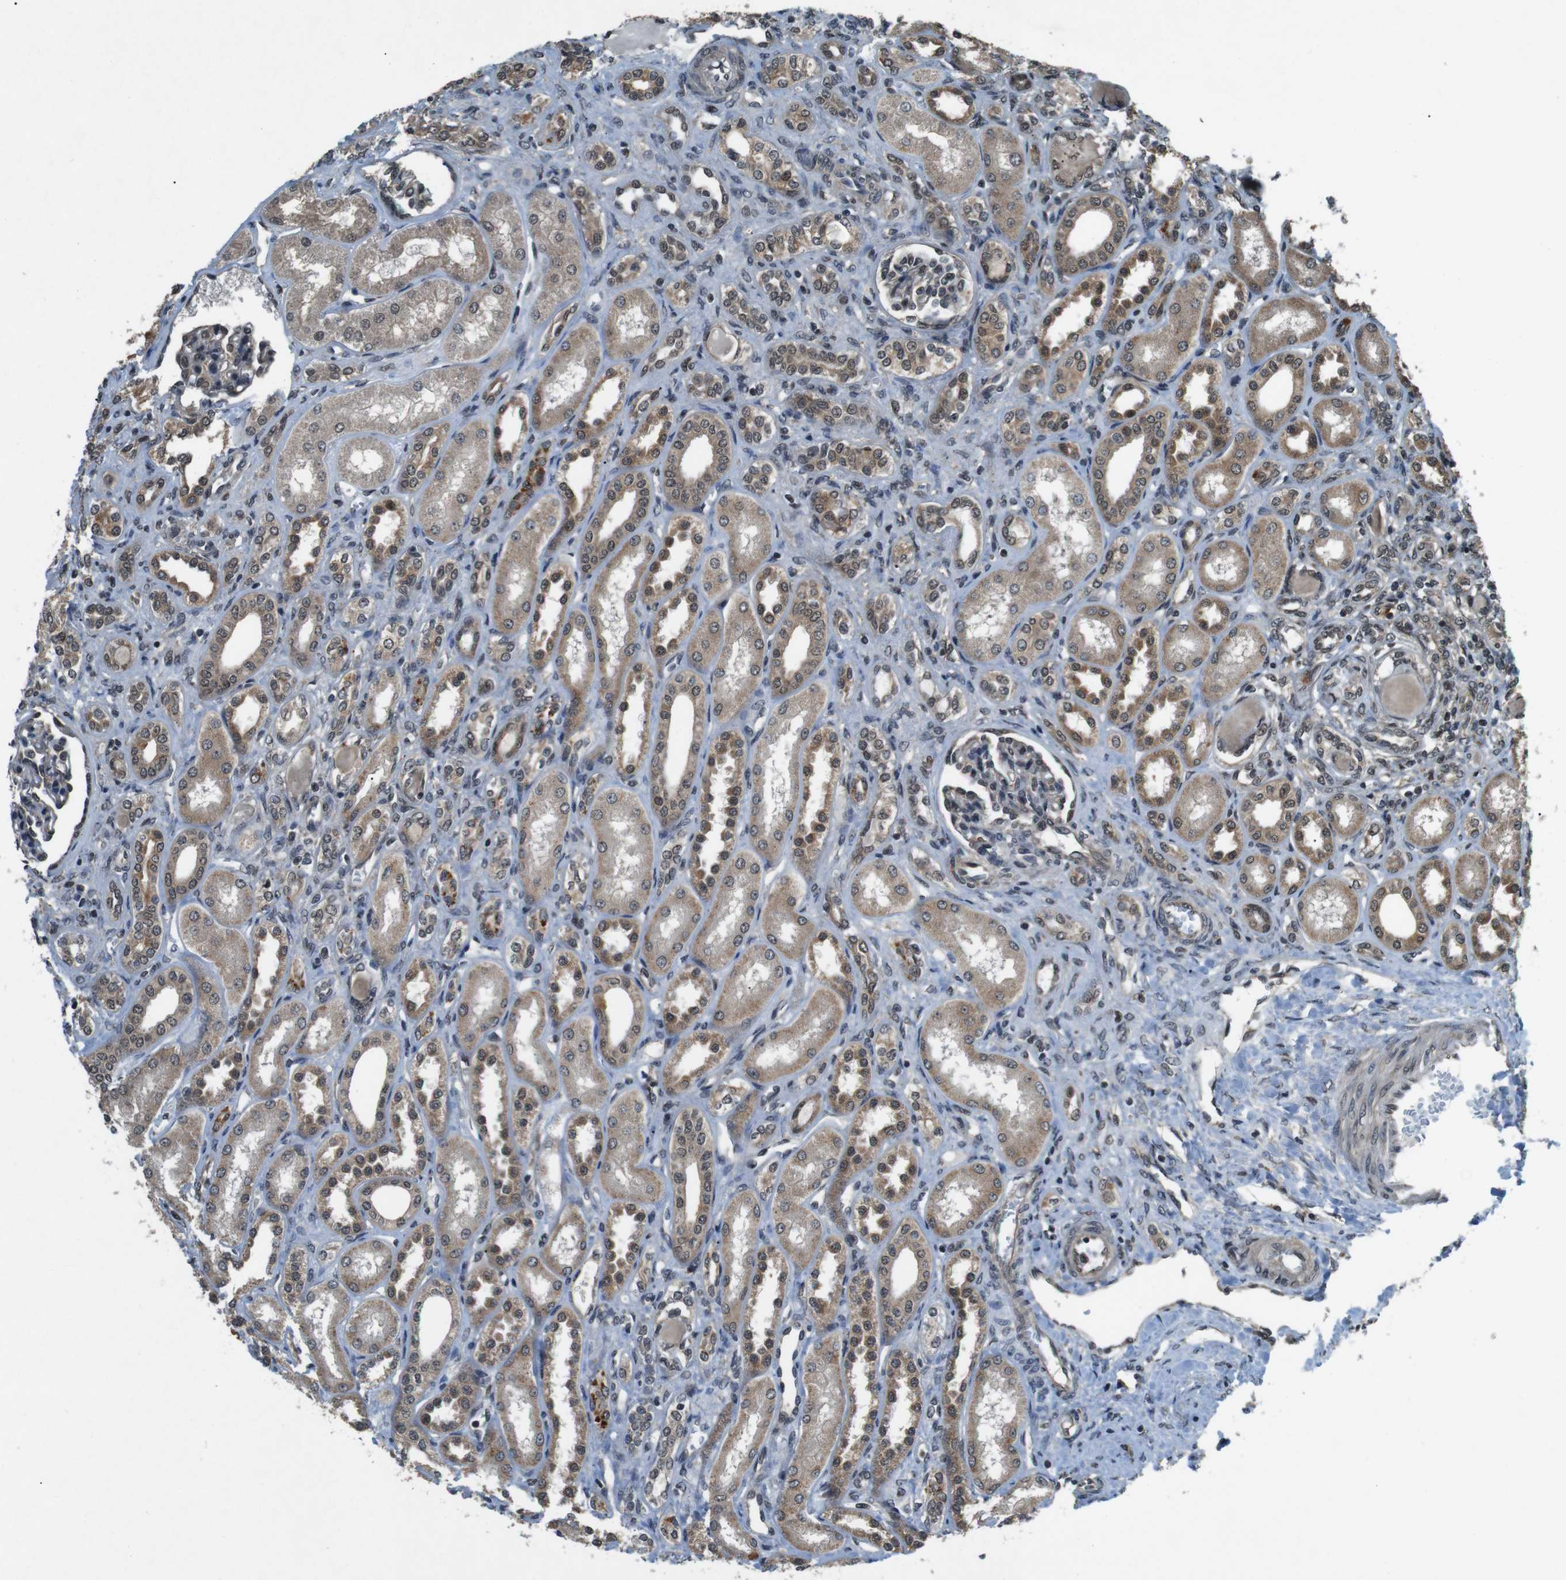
{"staining": {"intensity": "weak", "quantity": "25%-75%", "location": "nuclear"}, "tissue": "kidney", "cell_type": "Cells in glomeruli", "image_type": "normal", "snomed": [{"axis": "morphology", "description": "Normal tissue, NOS"}, {"axis": "topography", "description": "Kidney"}], "caption": "IHC of unremarkable kidney reveals low levels of weak nuclear positivity in approximately 25%-75% of cells in glomeruli.", "gene": "SOCS1", "patient": {"sex": "male", "age": 7}}